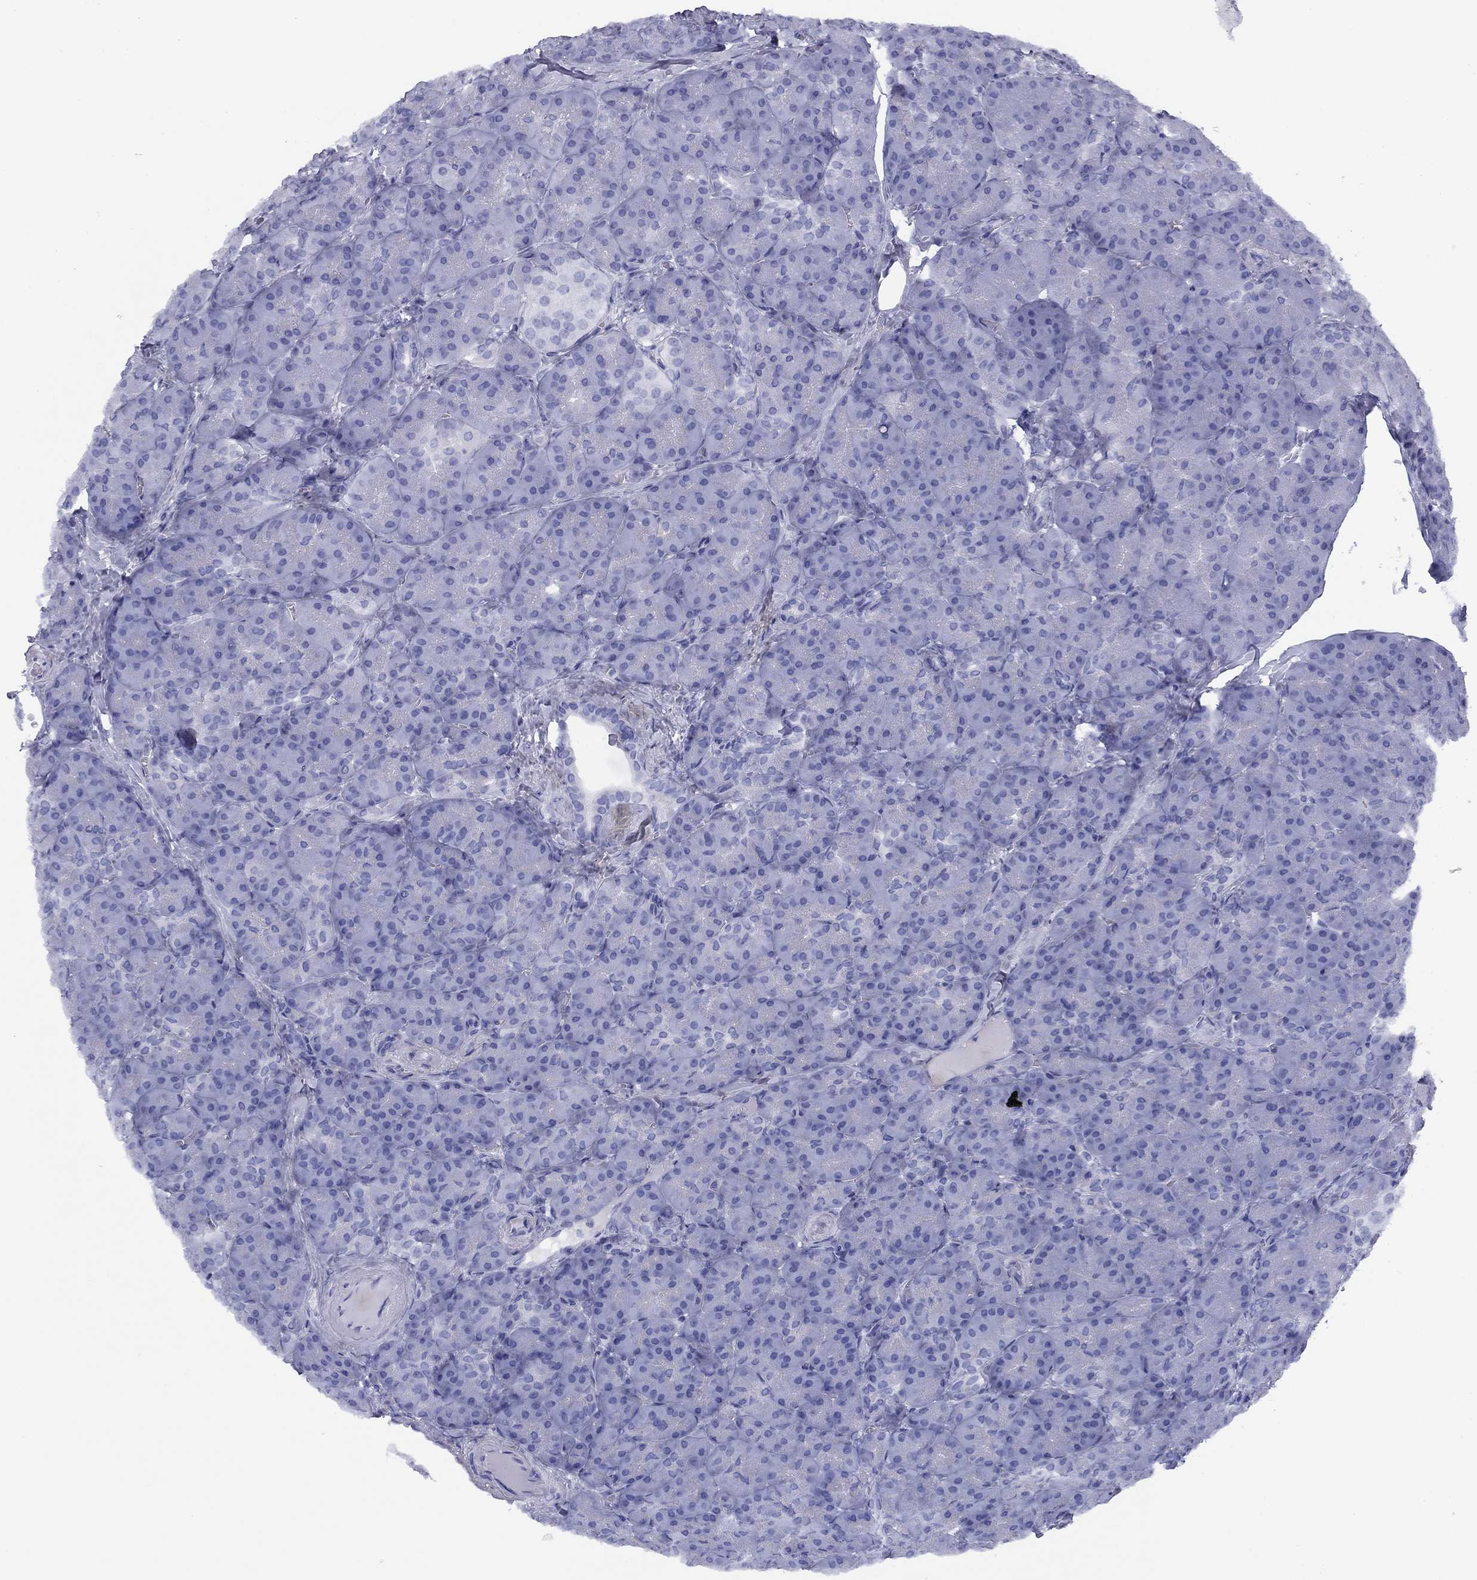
{"staining": {"intensity": "negative", "quantity": "none", "location": "none"}, "tissue": "pancreas", "cell_type": "Exocrine glandular cells", "image_type": "normal", "snomed": [{"axis": "morphology", "description": "Normal tissue, NOS"}, {"axis": "topography", "description": "Pancreas"}], "caption": "Immunohistochemistry (IHC) image of benign pancreas: pancreas stained with DAB (3,3'-diaminobenzidine) shows no significant protein staining in exocrine glandular cells.", "gene": "TIGD4", "patient": {"sex": "male", "age": 57}}